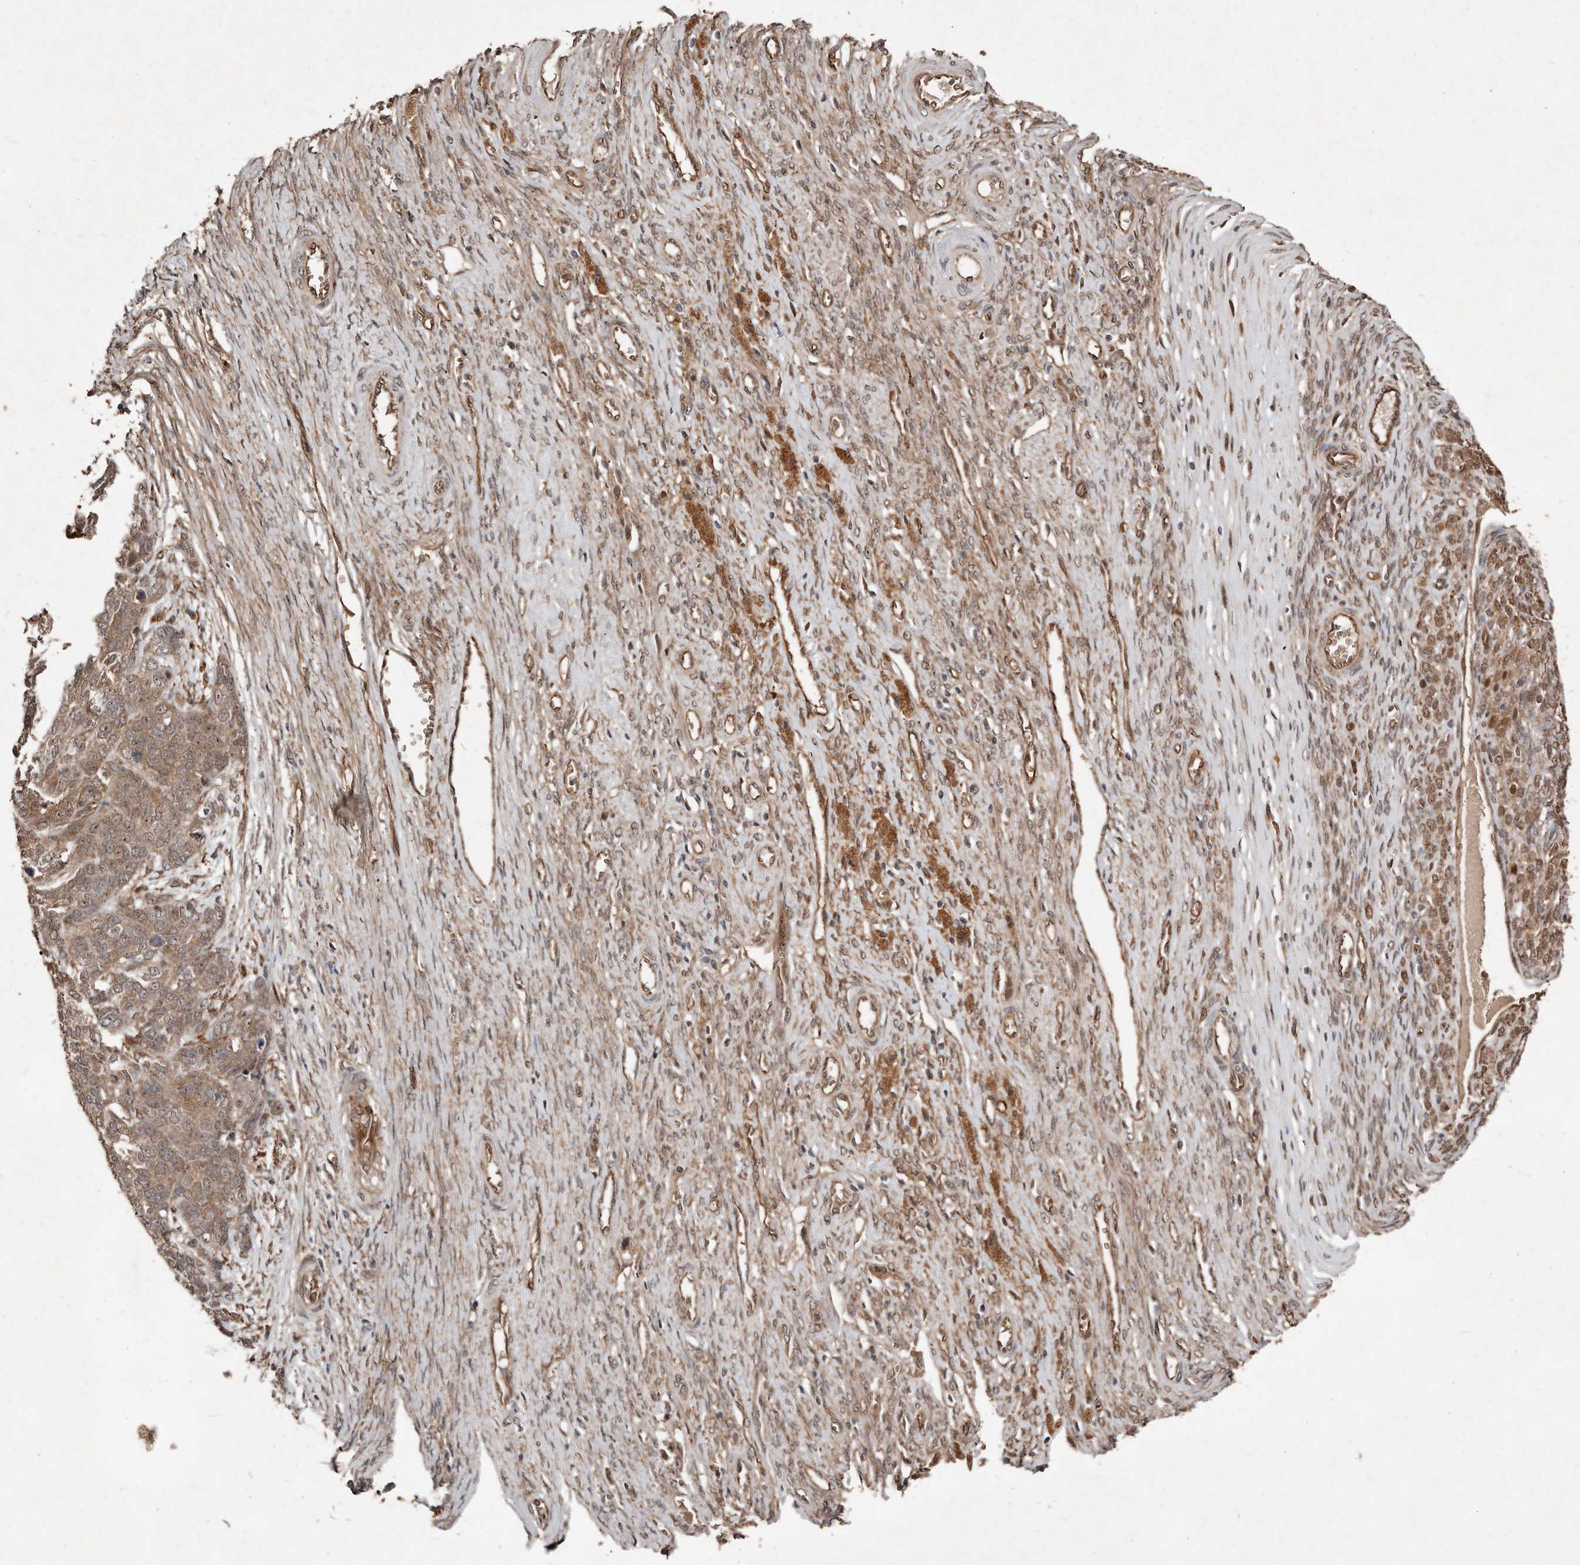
{"staining": {"intensity": "moderate", "quantity": ">75%", "location": "cytoplasmic/membranous"}, "tissue": "ovarian cancer", "cell_type": "Tumor cells", "image_type": "cancer", "snomed": [{"axis": "morphology", "description": "Cystadenocarcinoma, serous, NOS"}, {"axis": "topography", "description": "Ovary"}], "caption": "Serous cystadenocarcinoma (ovarian) stained for a protein displays moderate cytoplasmic/membranous positivity in tumor cells.", "gene": "DIP2C", "patient": {"sex": "female", "age": 44}}